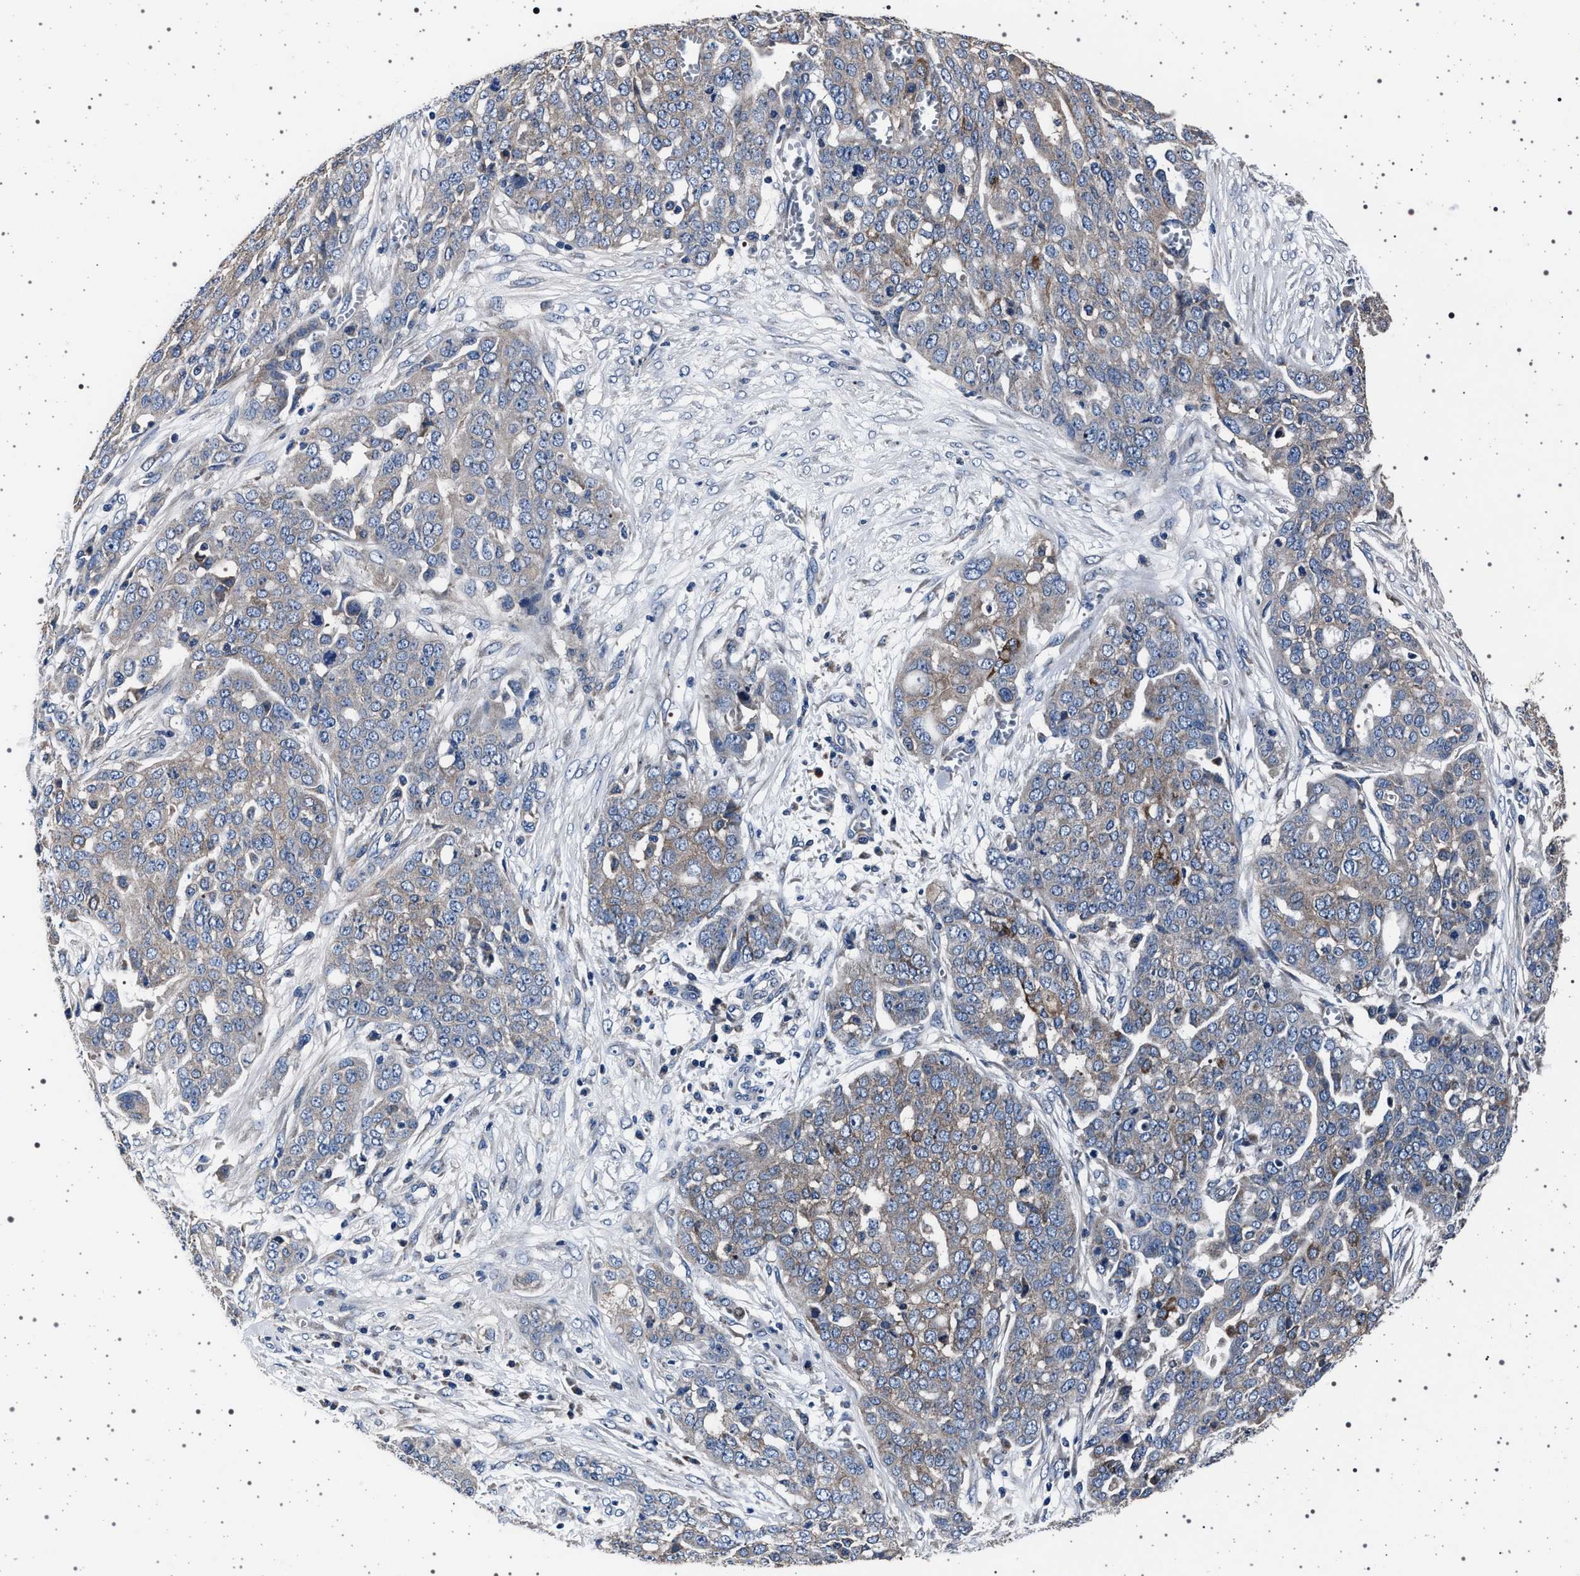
{"staining": {"intensity": "weak", "quantity": "<25%", "location": "cytoplasmic/membranous"}, "tissue": "ovarian cancer", "cell_type": "Tumor cells", "image_type": "cancer", "snomed": [{"axis": "morphology", "description": "Cystadenocarcinoma, serous, NOS"}, {"axis": "topography", "description": "Soft tissue"}, {"axis": "topography", "description": "Ovary"}], "caption": "Tumor cells are negative for protein expression in human ovarian cancer.", "gene": "MAP3K2", "patient": {"sex": "female", "age": 57}}